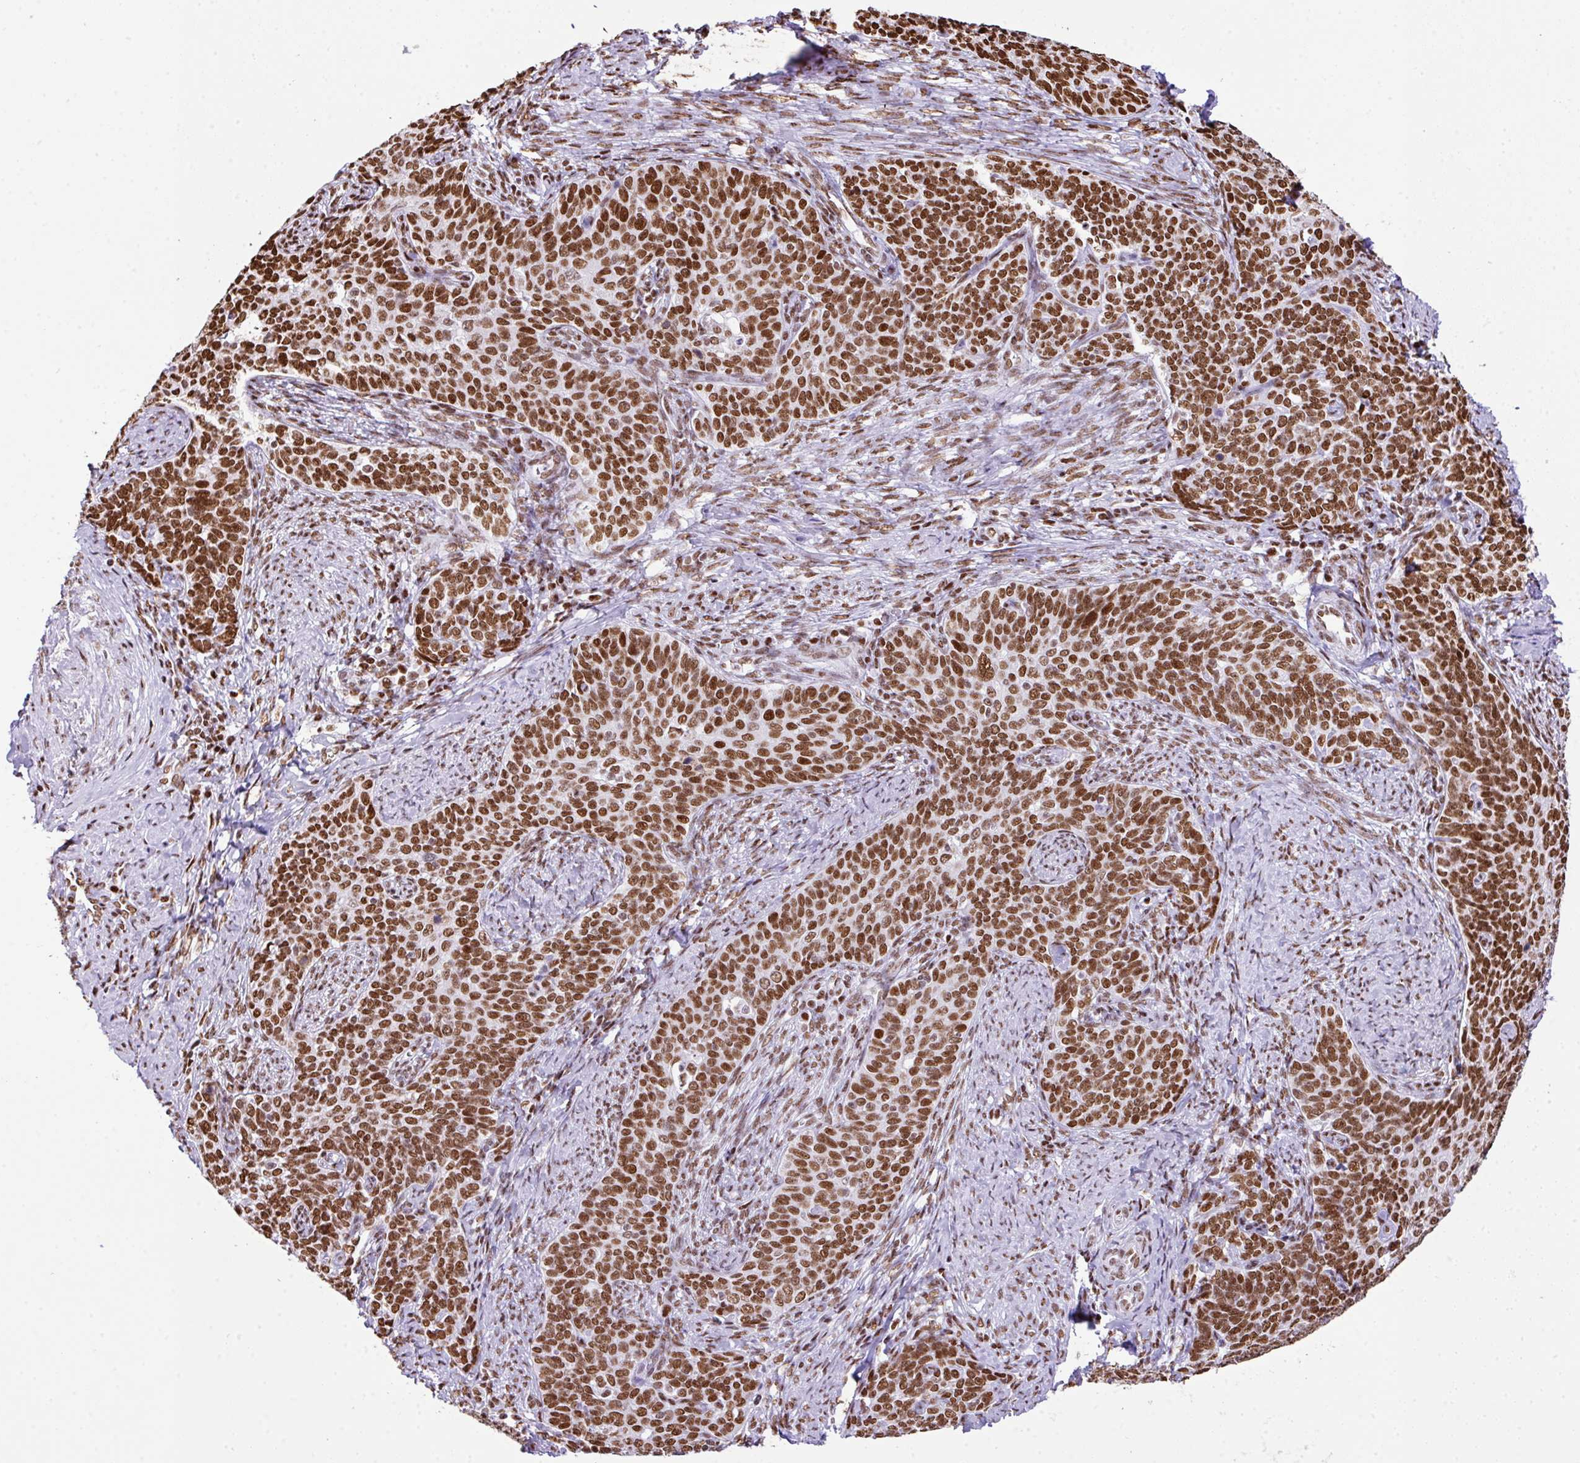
{"staining": {"intensity": "moderate", "quantity": ">75%", "location": "nuclear"}, "tissue": "cervical cancer", "cell_type": "Tumor cells", "image_type": "cancer", "snomed": [{"axis": "morphology", "description": "Squamous cell carcinoma, NOS"}, {"axis": "topography", "description": "Cervix"}], "caption": "Immunohistochemistry (DAB (3,3'-diaminobenzidine)) staining of human cervical cancer (squamous cell carcinoma) reveals moderate nuclear protein expression in approximately >75% of tumor cells.", "gene": "RARG", "patient": {"sex": "female", "age": 39}}